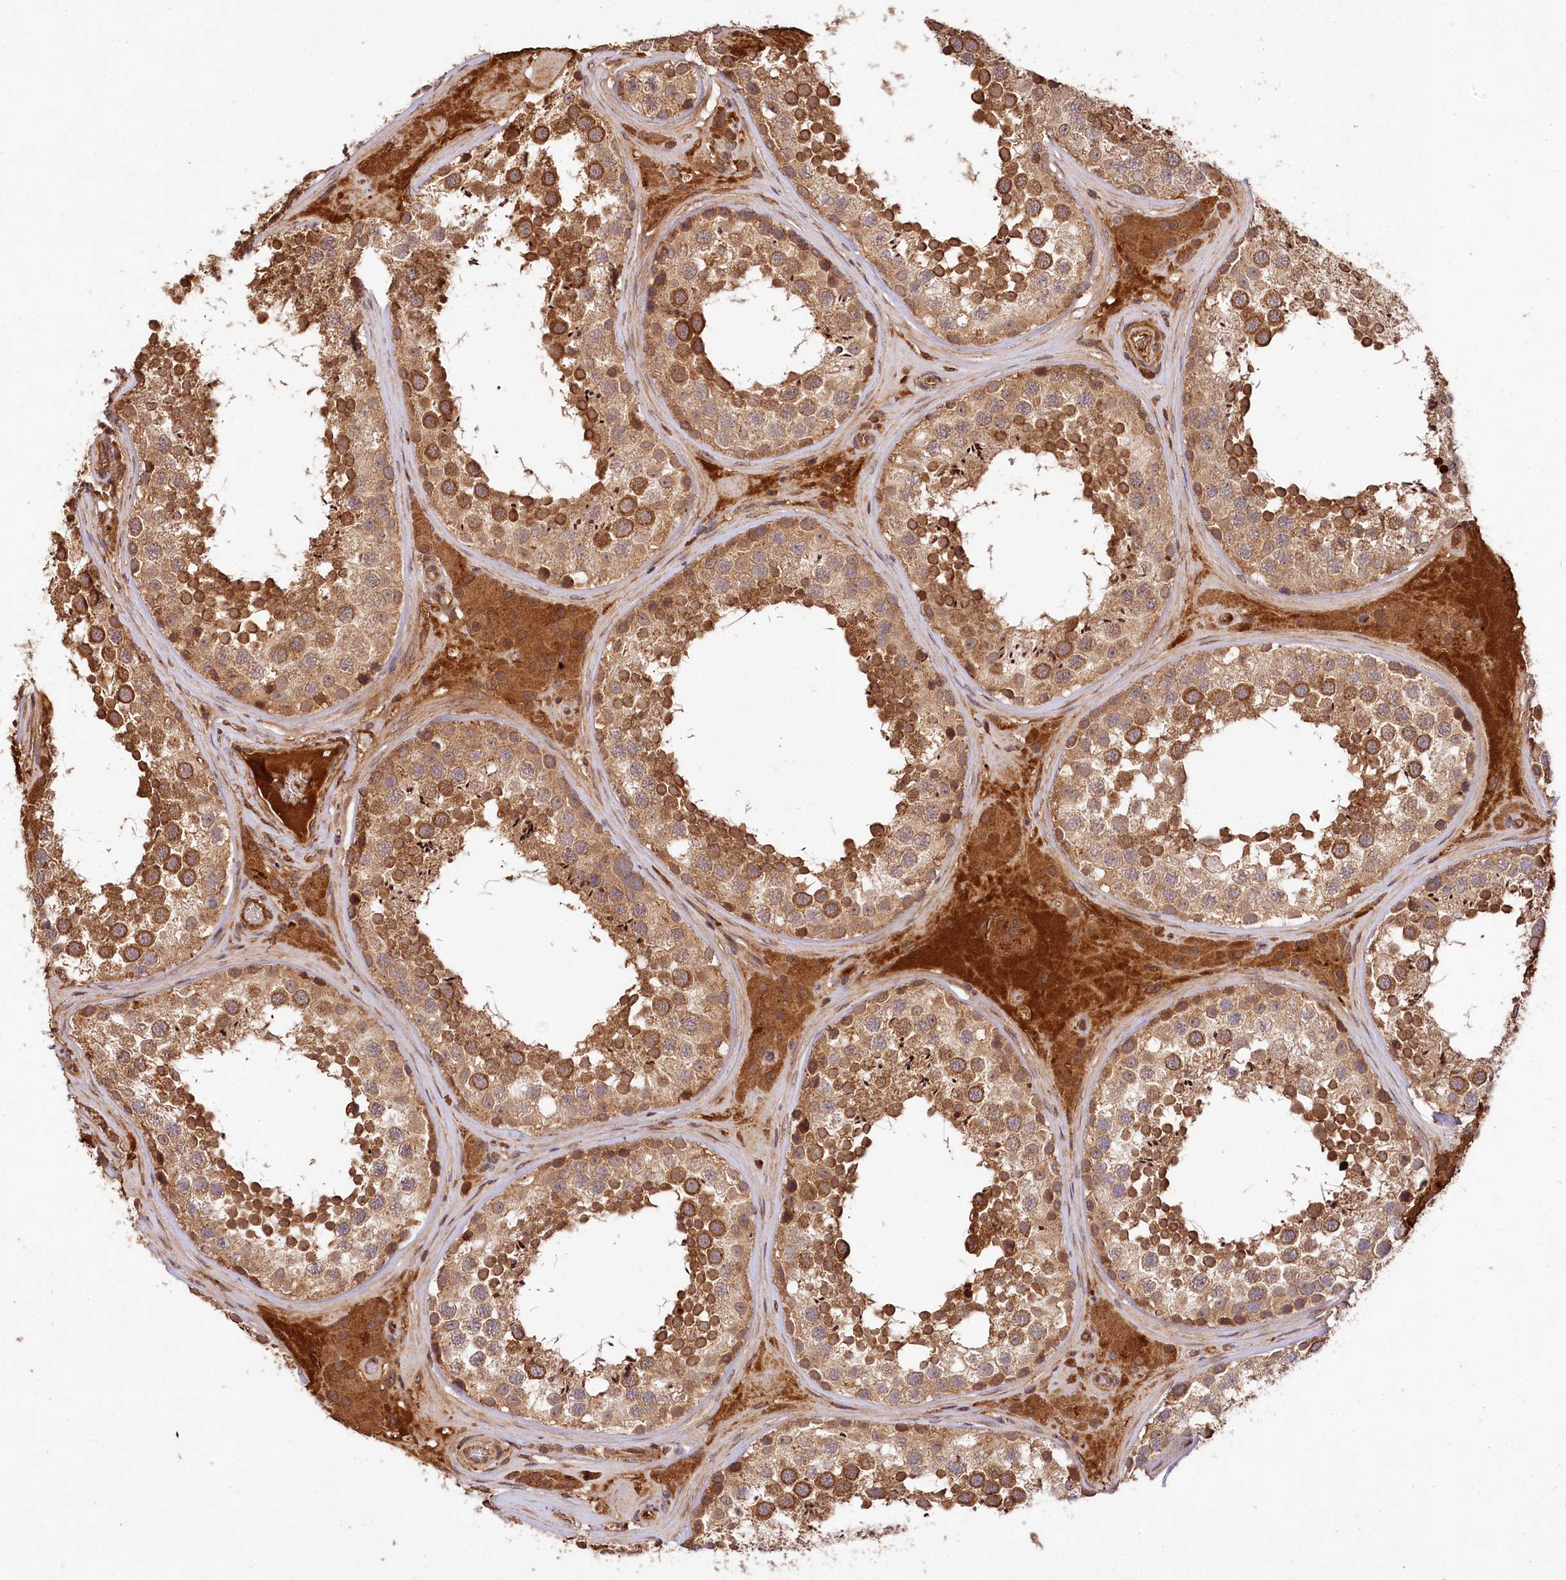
{"staining": {"intensity": "moderate", "quantity": ">75%", "location": "cytoplasmic/membranous"}, "tissue": "testis", "cell_type": "Cells in seminiferous ducts", "image_type": "normal", "snomed": [{"axis": "morphology", "description": "Normal tissue, NOS"}, {"axis": "topography", "description": "Testis"}], "caption": "Cells in seminiferous ducts show moderate cytoplasmic/membranous staining in approximately >75% of cells in normal testis. Nuclei are stained in blue.", "gene": "MCF2L2", "patient": {"sex": "male", "age": 46}}